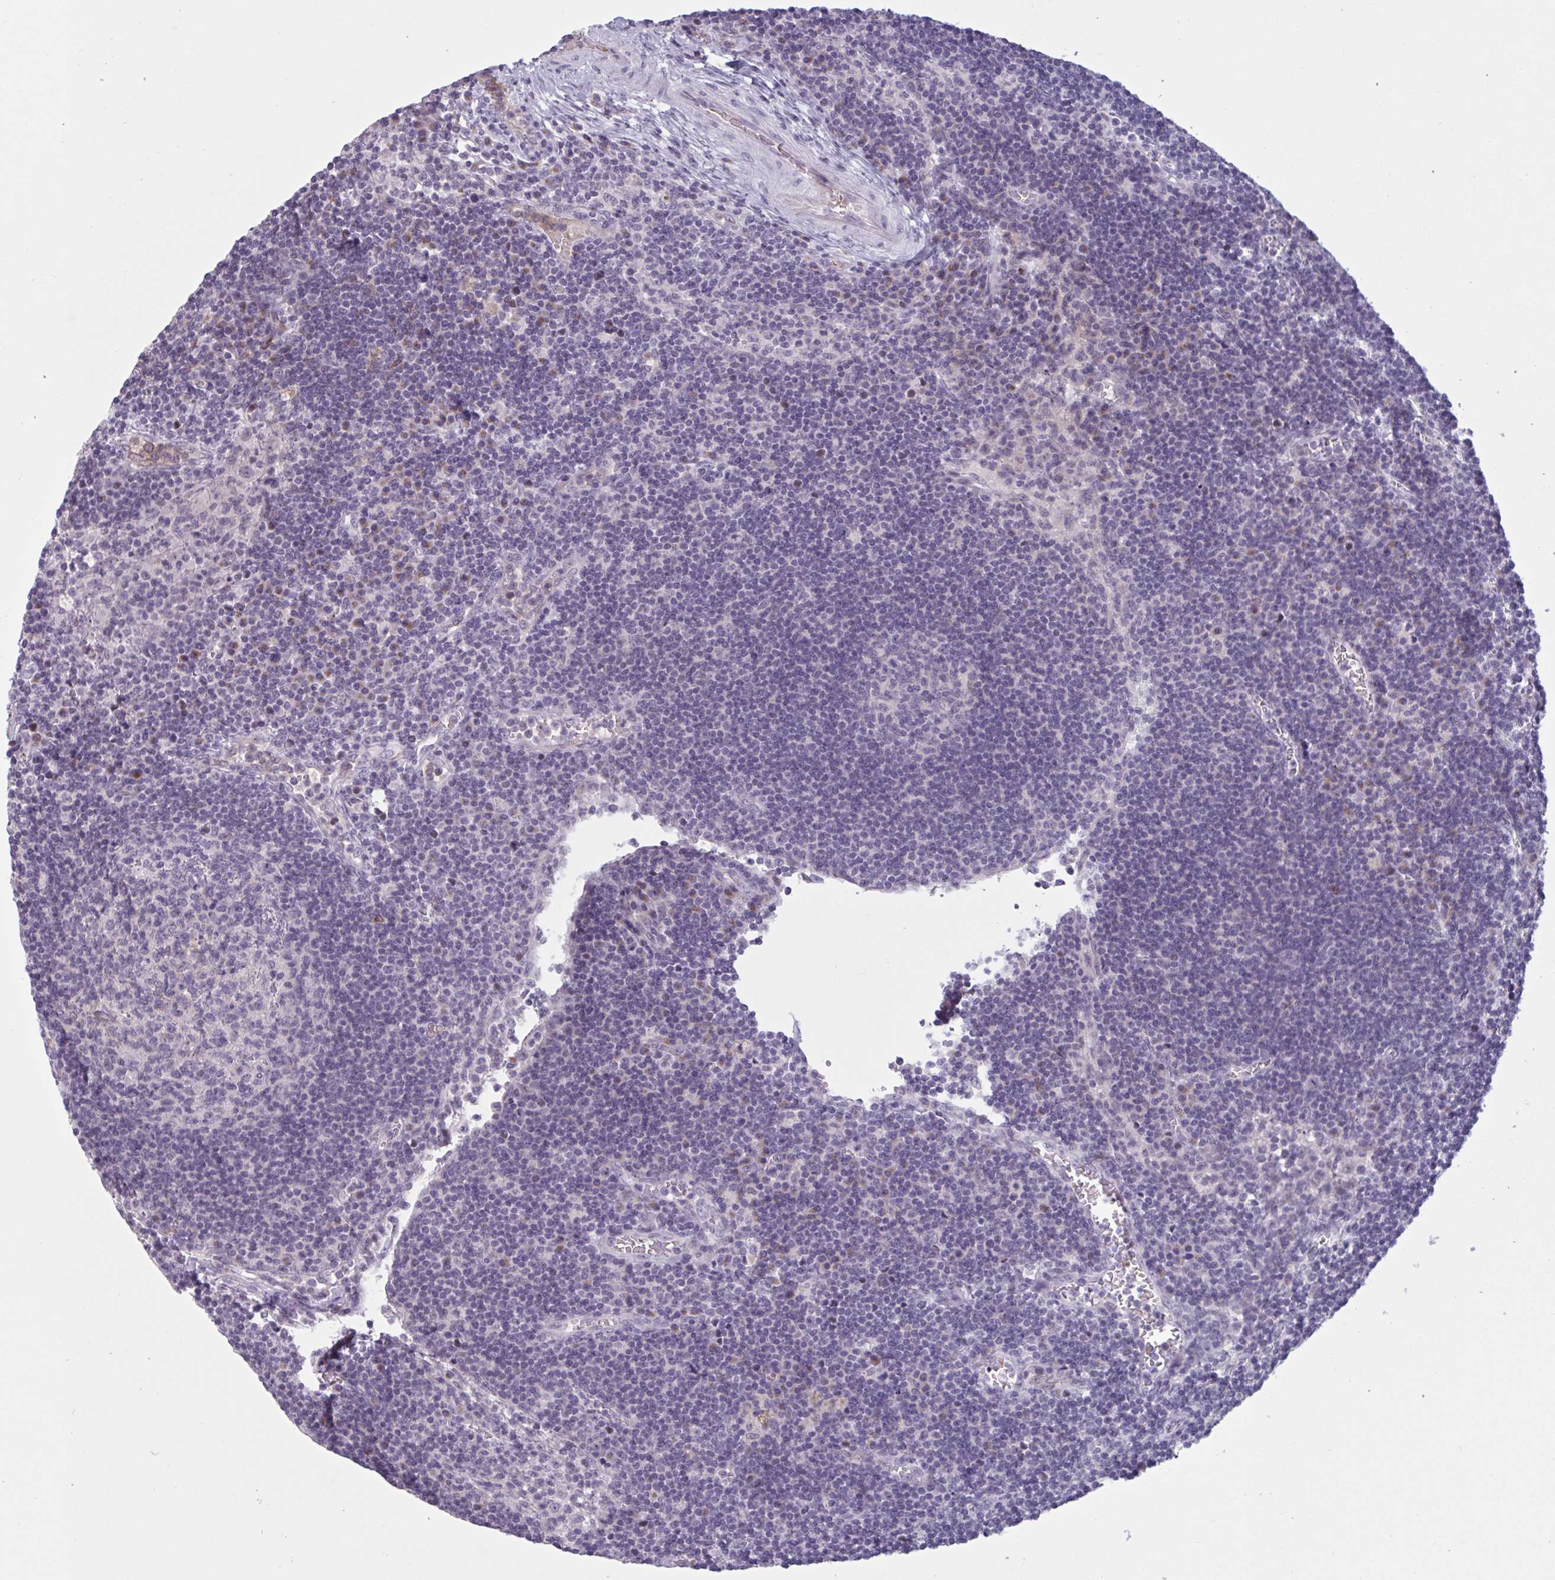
{"staining": {"intensity": "negative", "quantity": "none", "location": "none"}, "tissue": "lymph node", "cell_type": "Germinal center cells", "image_type": "normal", "snomed": [{"axis": "morphology", "description": "Normal tissue, NOS"}, {"axis": "topography", "description": "Lymph node"}], "caption": "A high-resolution micrograph shows IHC staining of benign lymph node, which reveals no significant positivity in germinal center cells. Brightfield microscopy of immunohistochemistry (IHC) stained with DAB (brown) and hematoxylin (blue), captured at high magnification.", "gene": "HSD11B2", "patient": {"sex": "male", "age": 67}}